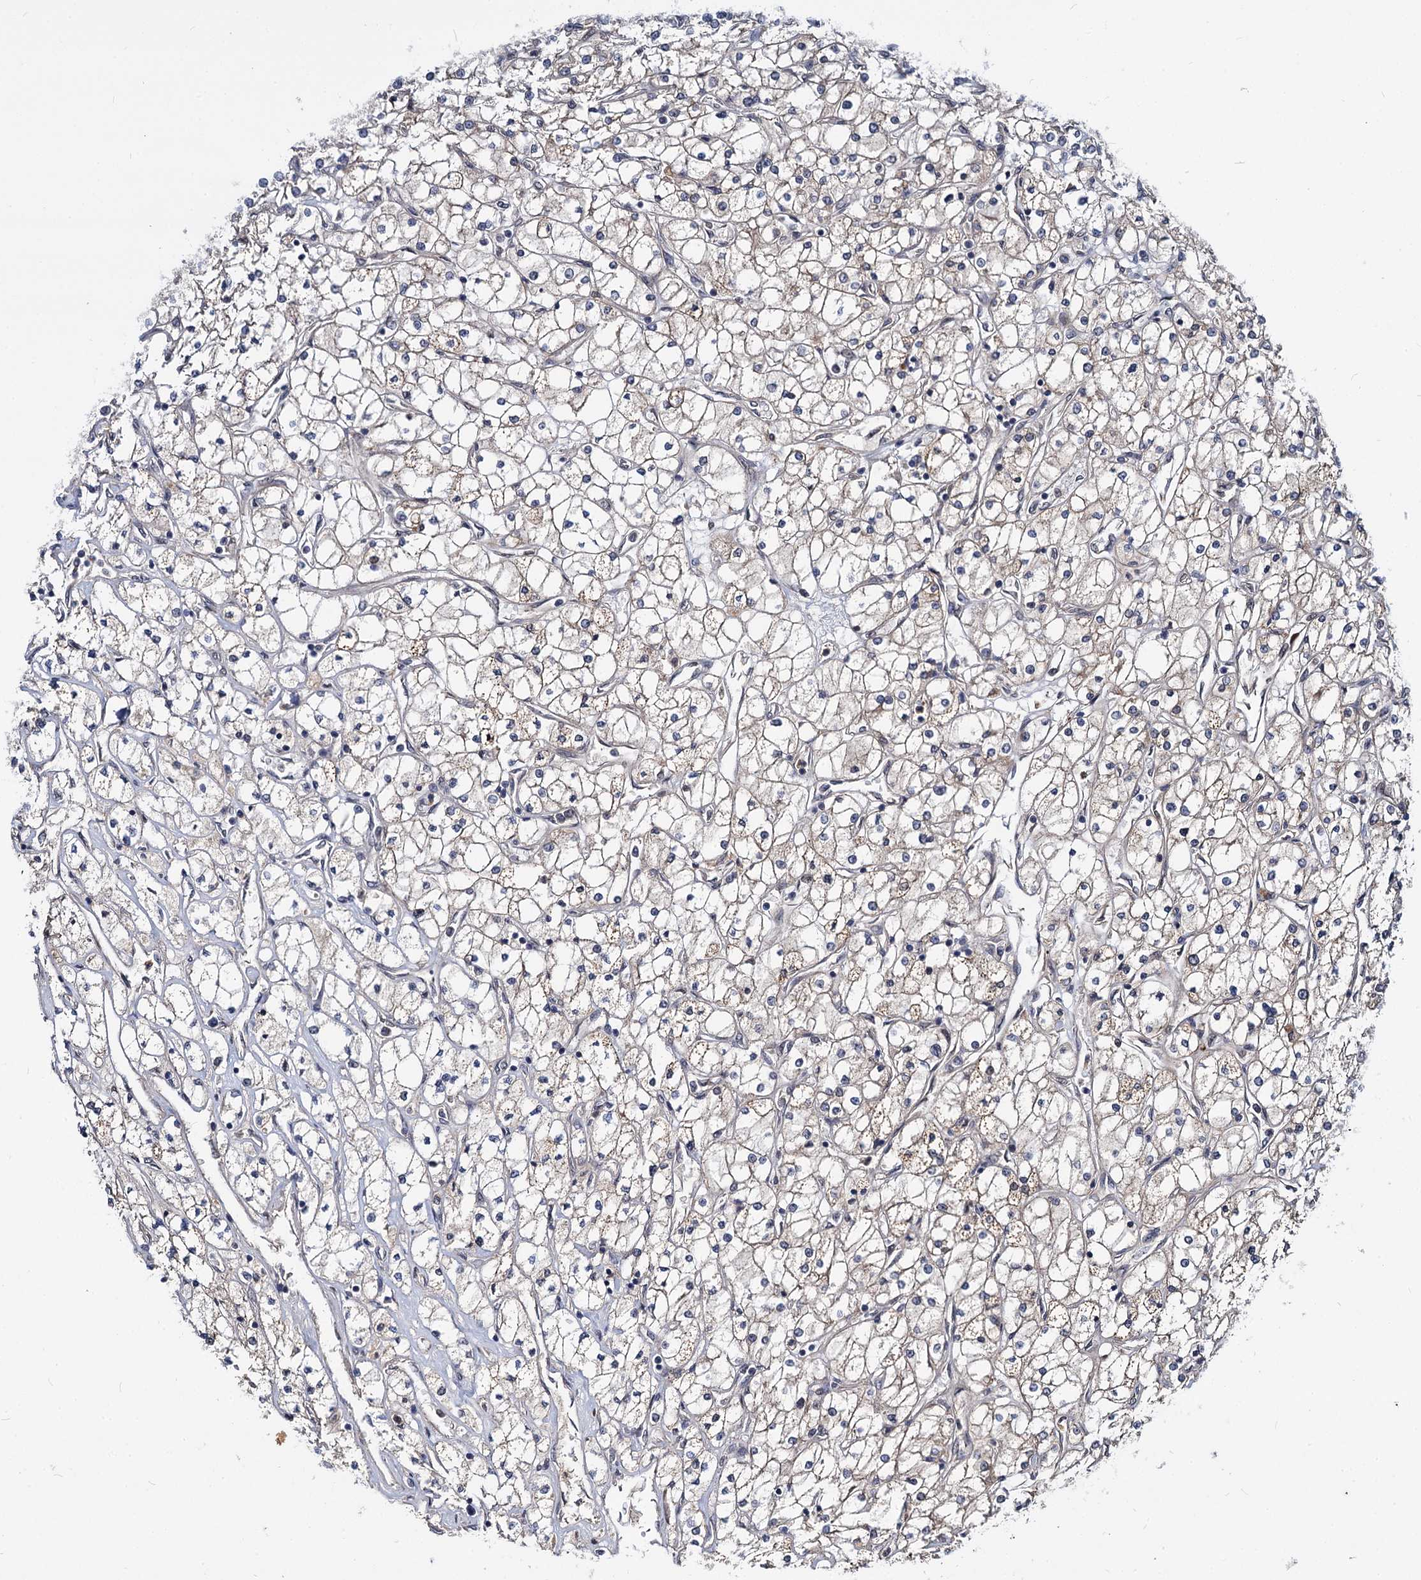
{"staining": {"intensity": "weak", "quantity": "25%-75%", "location": "cytoplasmic/membranous"}, "tissue": "renal cancer", "cell_type": "Tumor cells", "image_type": "cancer", "snomed": [{"axis": "morphology", "description": "Adenocarcinoma, NOS"}, {"axis": "topography", "description": "Kidney"}], "caption": "This histopathology image exhibits IHC staining of renal cancer, with low weak cytoplasmic/membranous positivity in about 25%-75% of tumor cells.", "gene": "MAML2", "patient": {"sex": "male", "age": 80}}